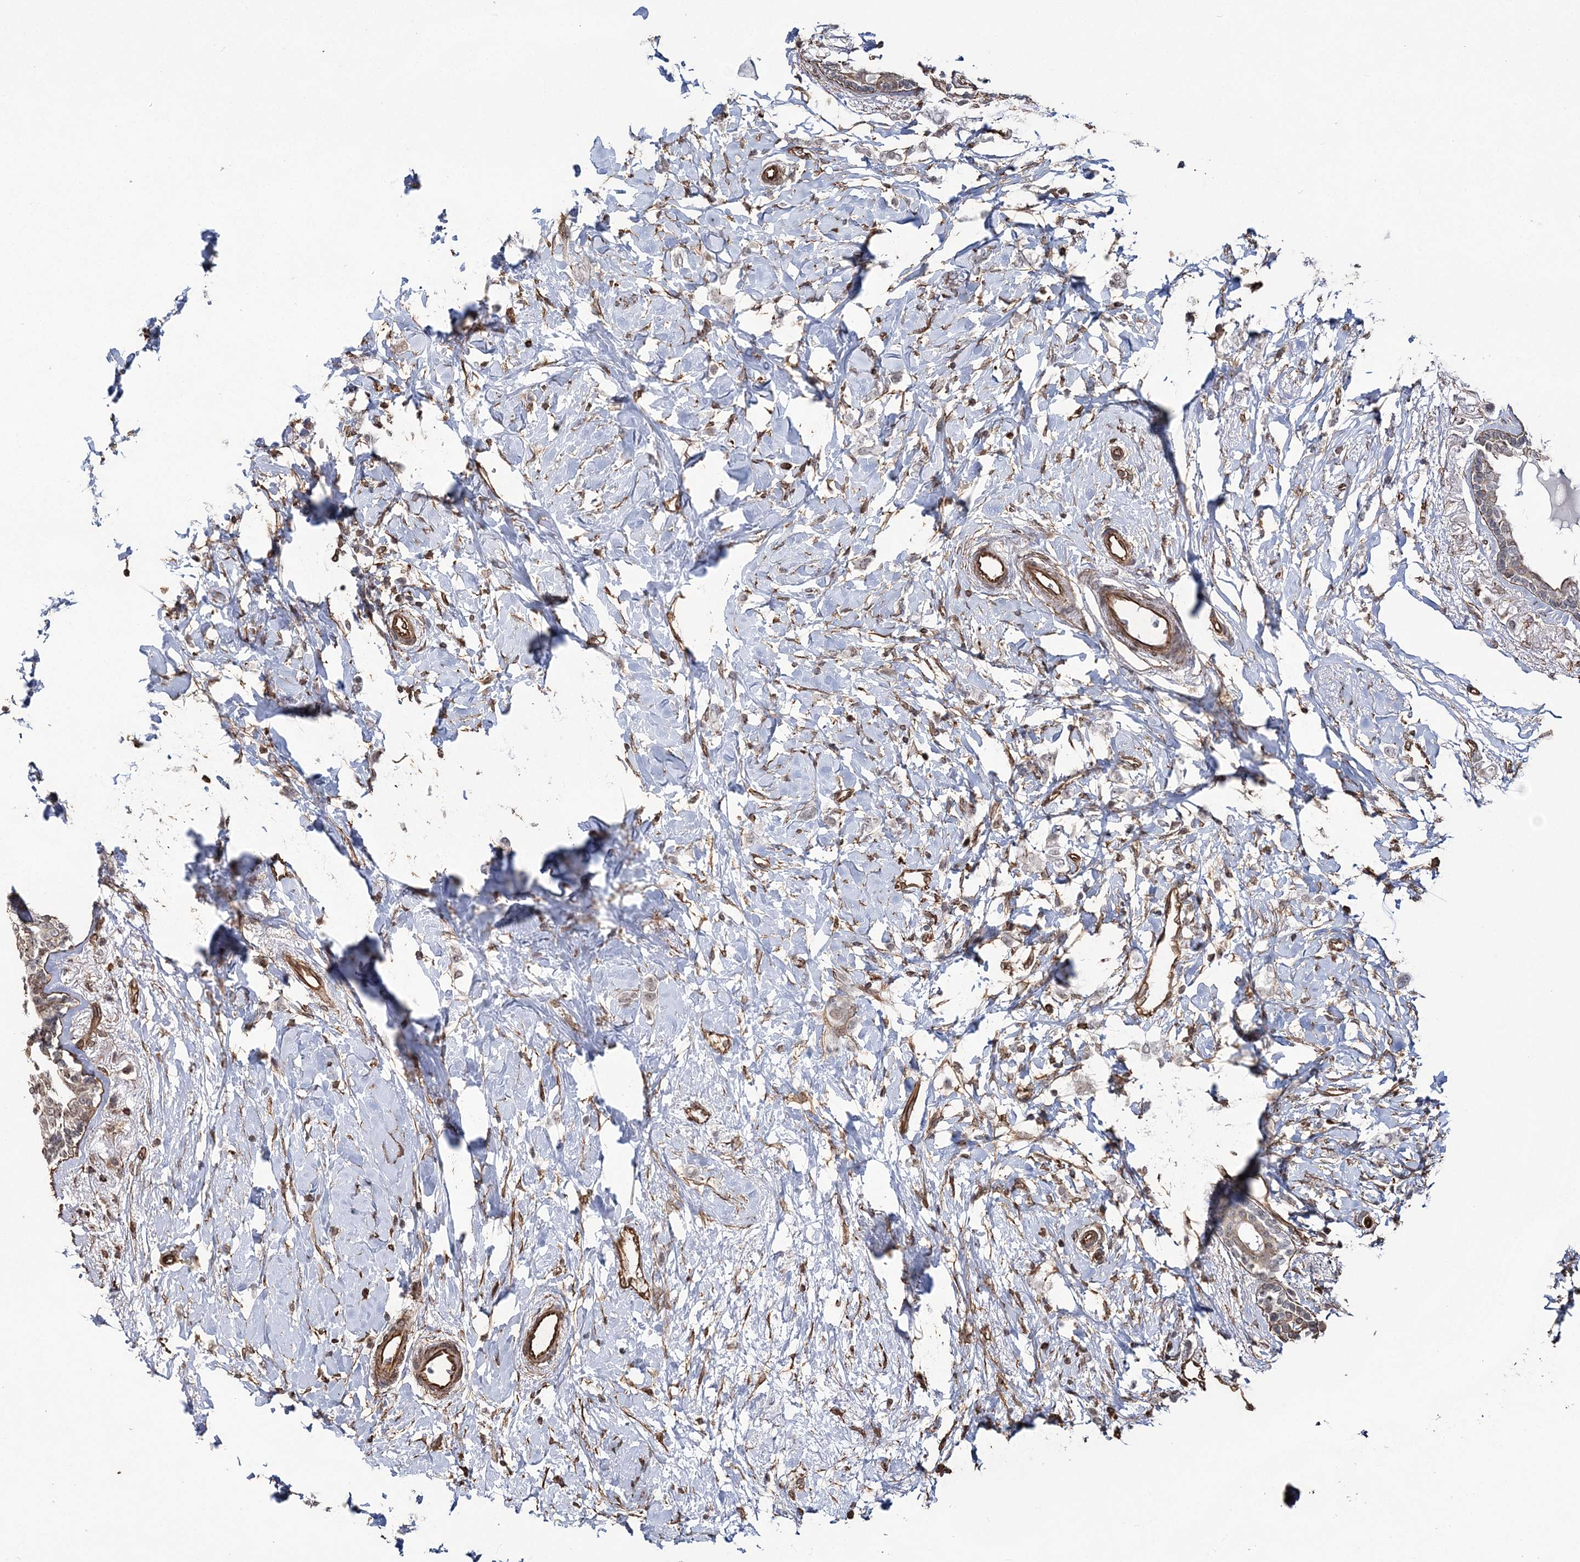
{"staining": {"intensity": "negative", "quantity": "none", "location": "none"}, "tissue": "breast cancer", "cell_type": "Tumor cells", "image_type": "cancer", "snomed": [{"axis": "morphology", "description": "Normal tissue, NOS"}, {"axis": "morphology", "description": "Lobular carcinoma"}, {"axis": "topography", "description": "Breast"}], "caption": "Tumor cells show no significant expression in breast cancer (lobular carcinoma).", "gene": "ATP11B", "patient": {"sex": "female", "age": 47}}